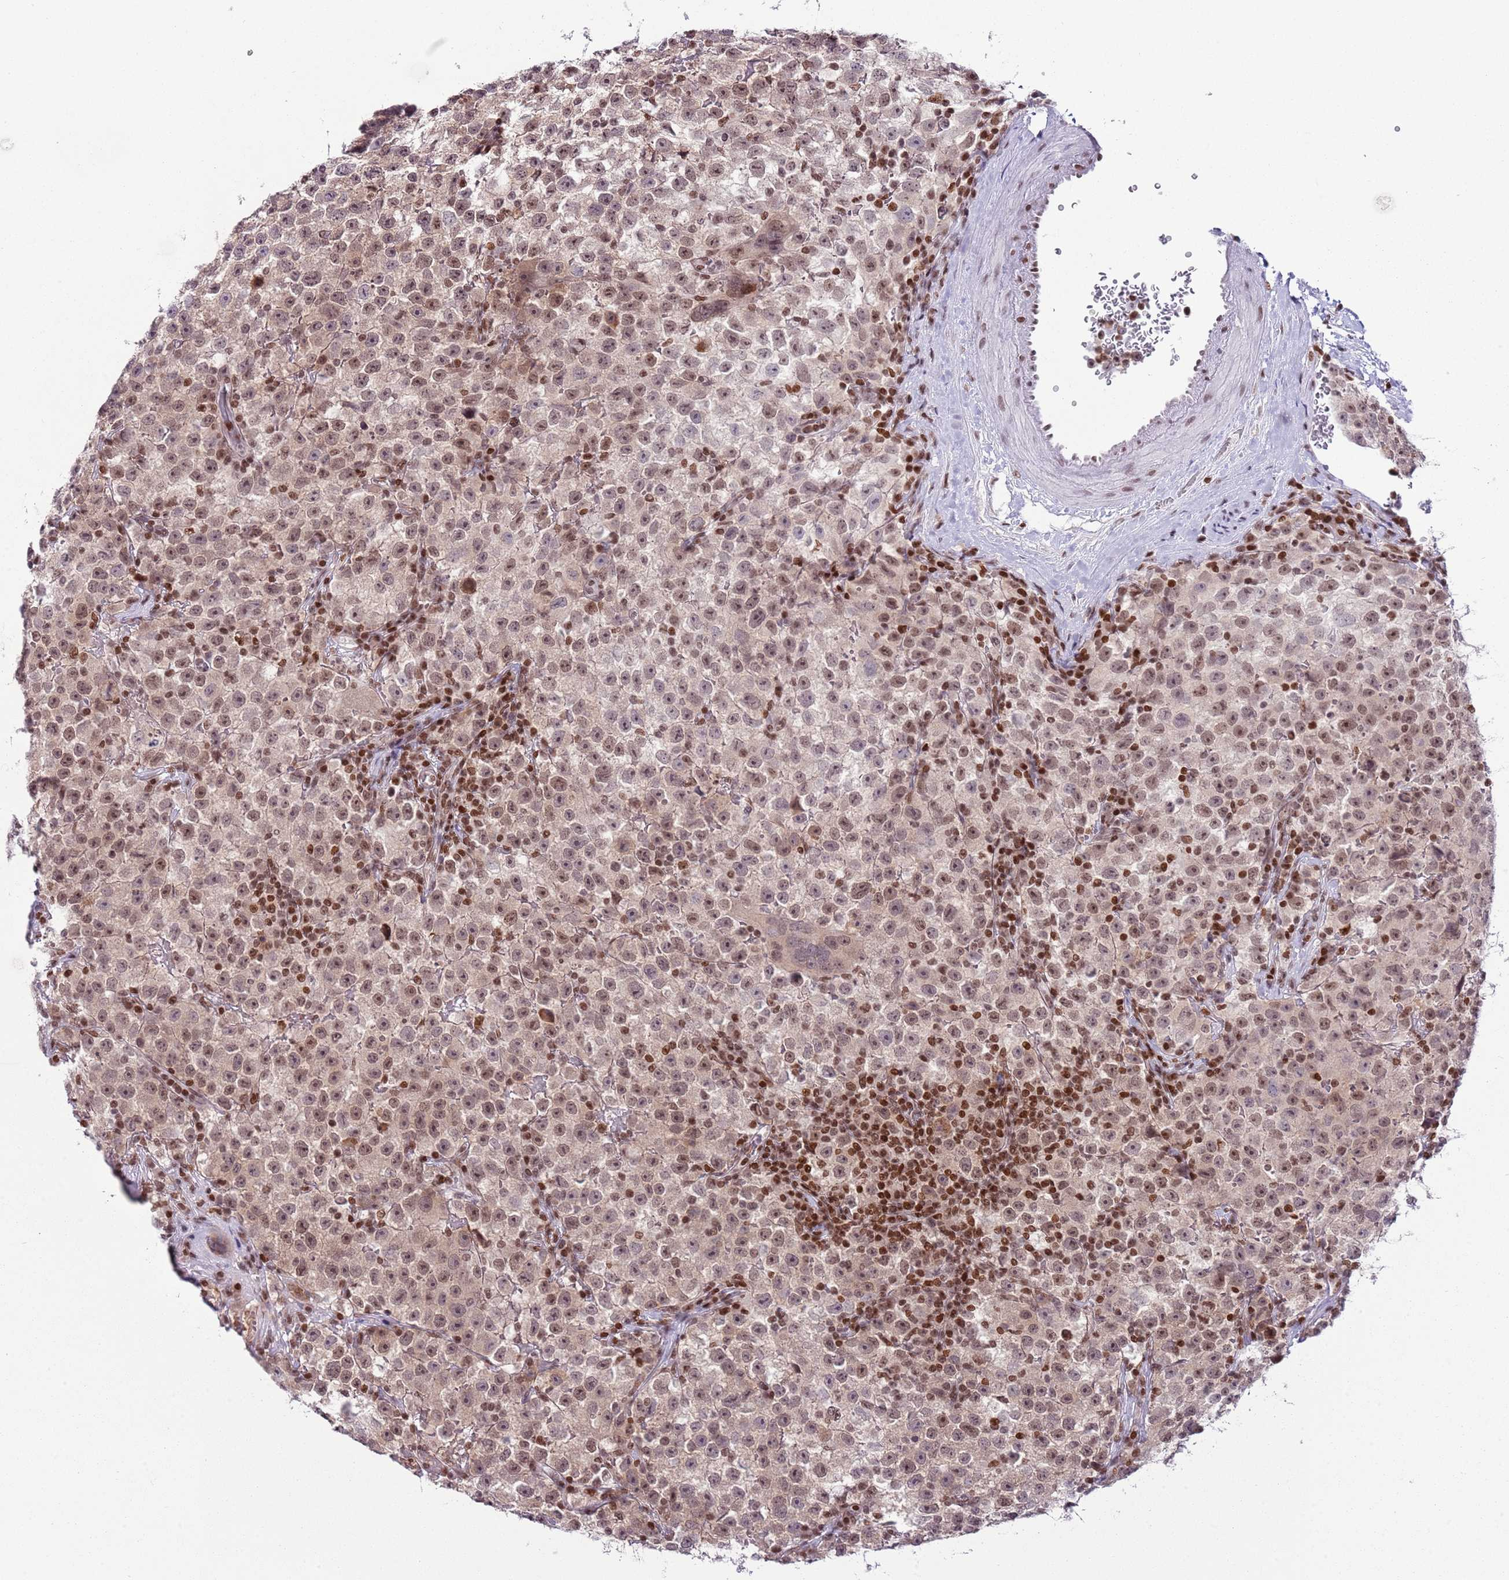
{"staining": {"intensity": "weak", "quantity": ">75%", "location": "cytoplasmic/membranous,nuclear"}, "tissue": "testis cancer", "cell_type": "Tumor cells", "image_type": "cancer", "snomed": [{"axis": "morphology", "description": "Seminoma, NOS"}, {"axis": "topography", "description": "Testis"}], "caption": "Immunohistochemical staining of testis cancer reveals weak cytoplasmic/membranous and nuclear protein expression in about >75% of tumor cells.", "gene": "SELENOH", "patient": {"sex": "male", "age": 22}}